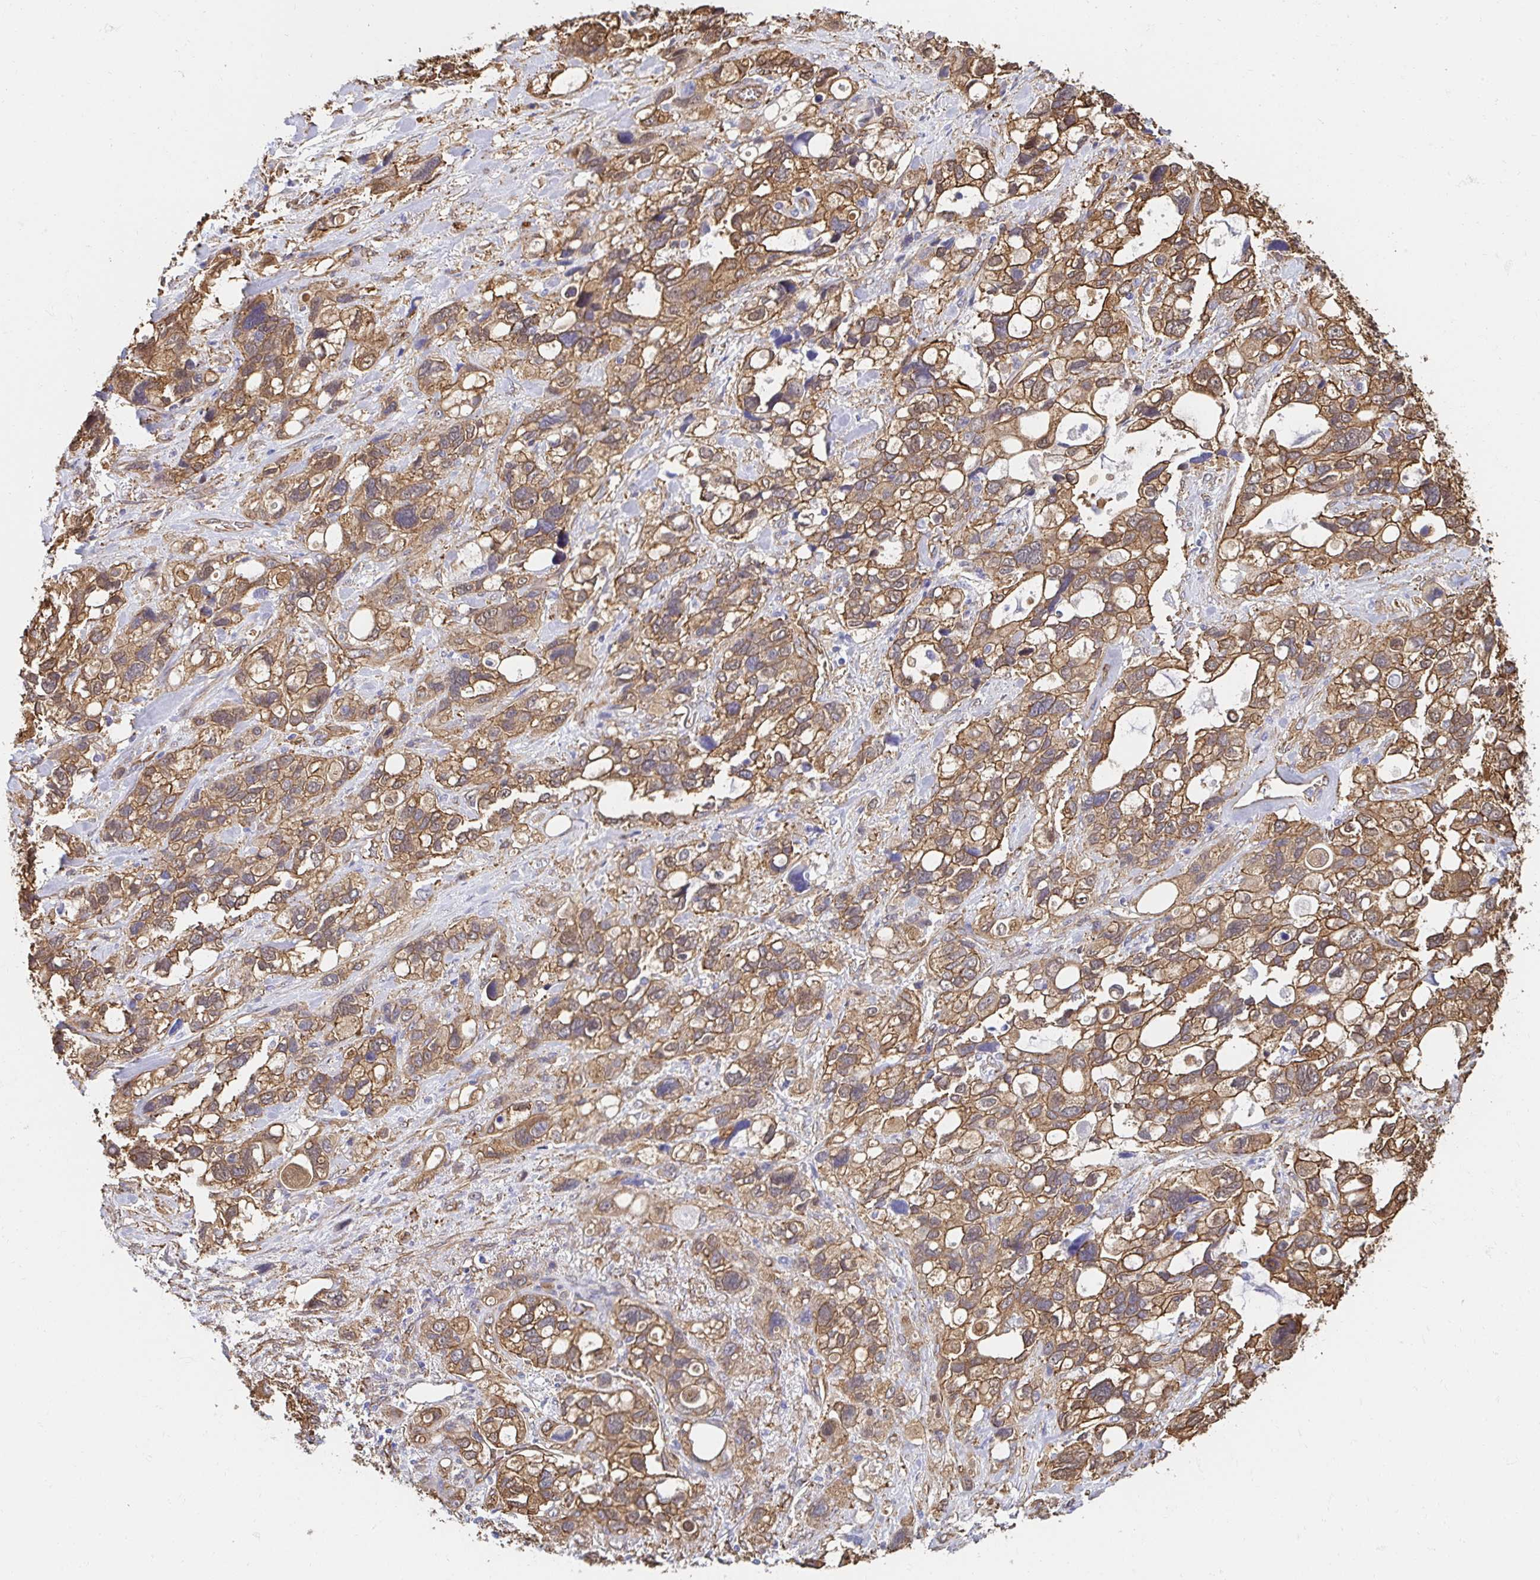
{"staining": {"intensity": "moderate", "quantity": ">75%", "location": "cytoplasmic/membranous"}, "tissue": "stomach cancer", "cell_type": "Tumor cells", "image_type": "cancer", "snomed": [{"axis": "morphology", "description": "Adenocarcinoma, NOS"}, {"axis": "topography", "description": "Stomach, upper"}], "caption": "Adenocarcinoma (stomach) stained with a brown dye shows moderate cytoplasmic/membranous positive expression in approximately >75% of tumor cells.", "gene": "CTTN", "patient": {"sex": "female", "age": 81}}